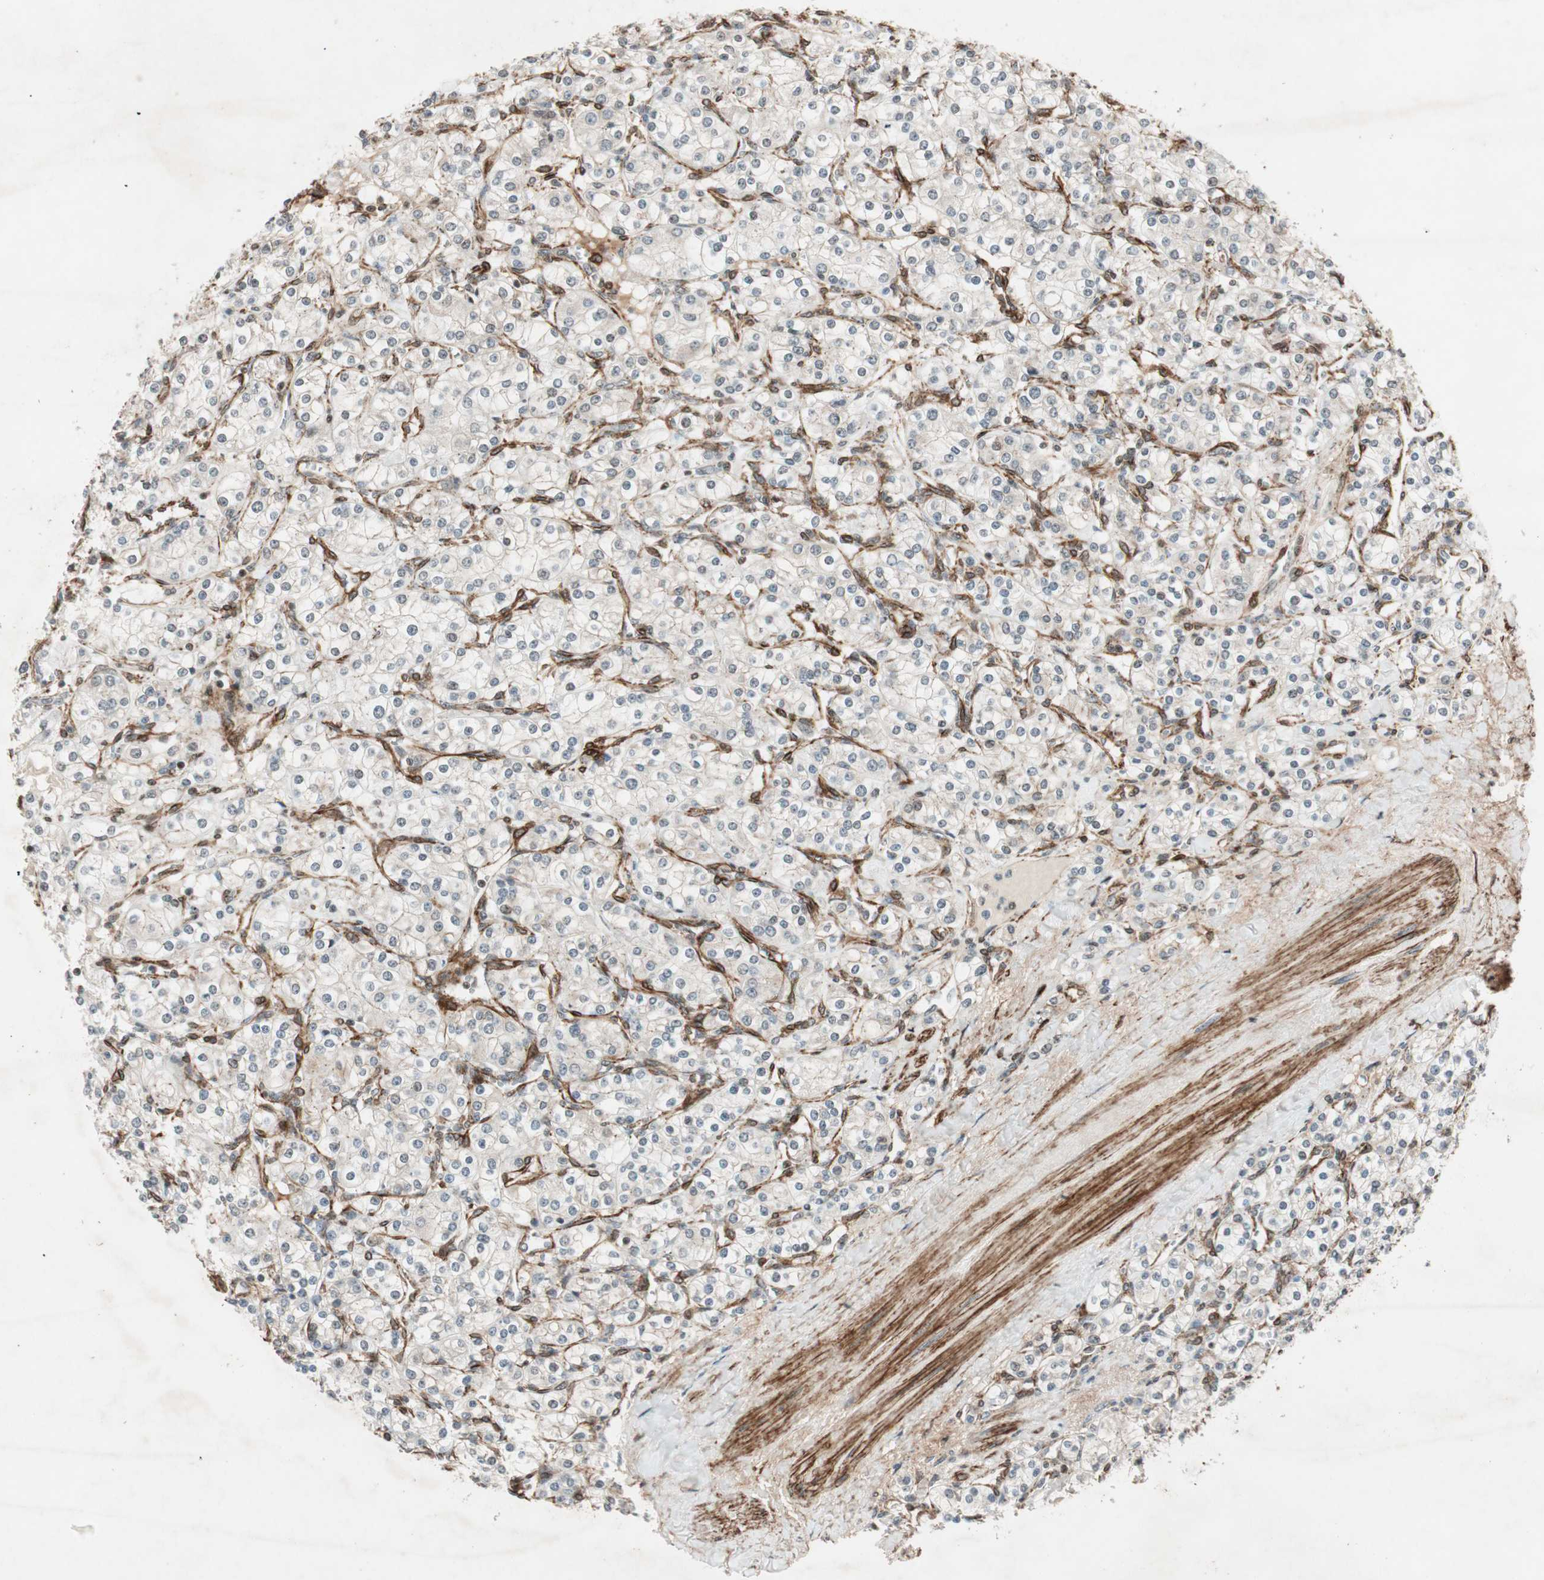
{"staining": {"intensity": "negative", "quantity": "none", "location": "none"}, "tissue": "renal cancer", "cell_type": "Tumor cells", "image_type": "cancer", "snomed": [{"axis": "morphology", "description": "Adenocarcinoma, NOS"}, {"axis": "topography", "description": "Kidney"}], "caption": "This is an IHC histopathology image of human renal cancer. There is no expression in tumor cells.", "gene": "CDK19", "patient": {"sex": "male", "age": 77}}